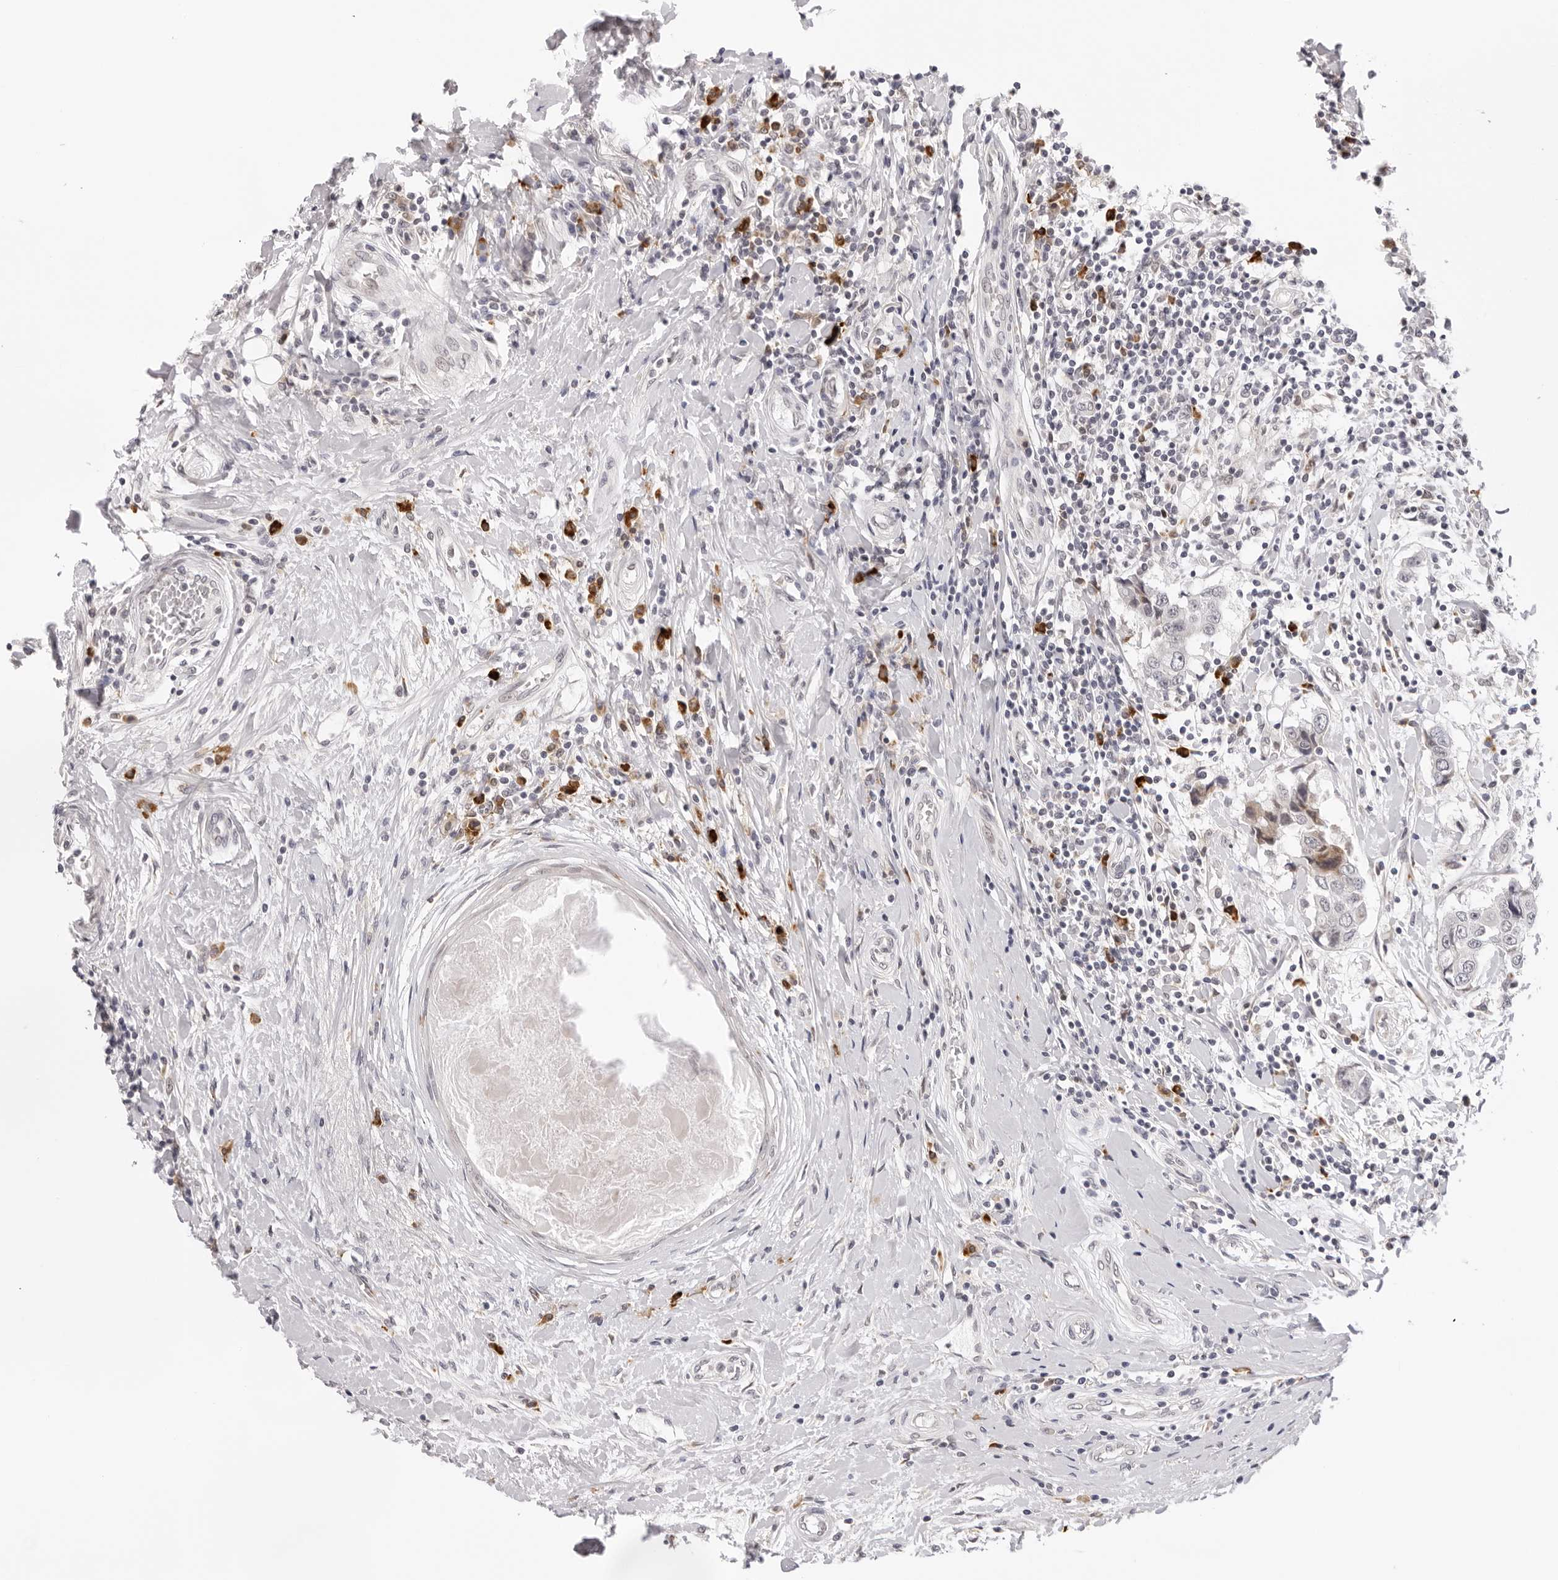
{"staining": {"intensity": "negative", "quantity": "none", "location": "none"}, "tissue": "breast cancer", "cell_type": "Tumor cells", "image_type": "cancer", "snomed": [{"axis": "morphology", "description": "Duct carcinoma"}, {"axis": "topography", "description": "Breast"}], "caption": "This is an immunohistochemistry (IHC) image of breast cancer (invasive ductal carcinoma). There is no positivity in tumor cells.", "gene": "IL17RA", "patient": {"sex": "female", "age": 27}}